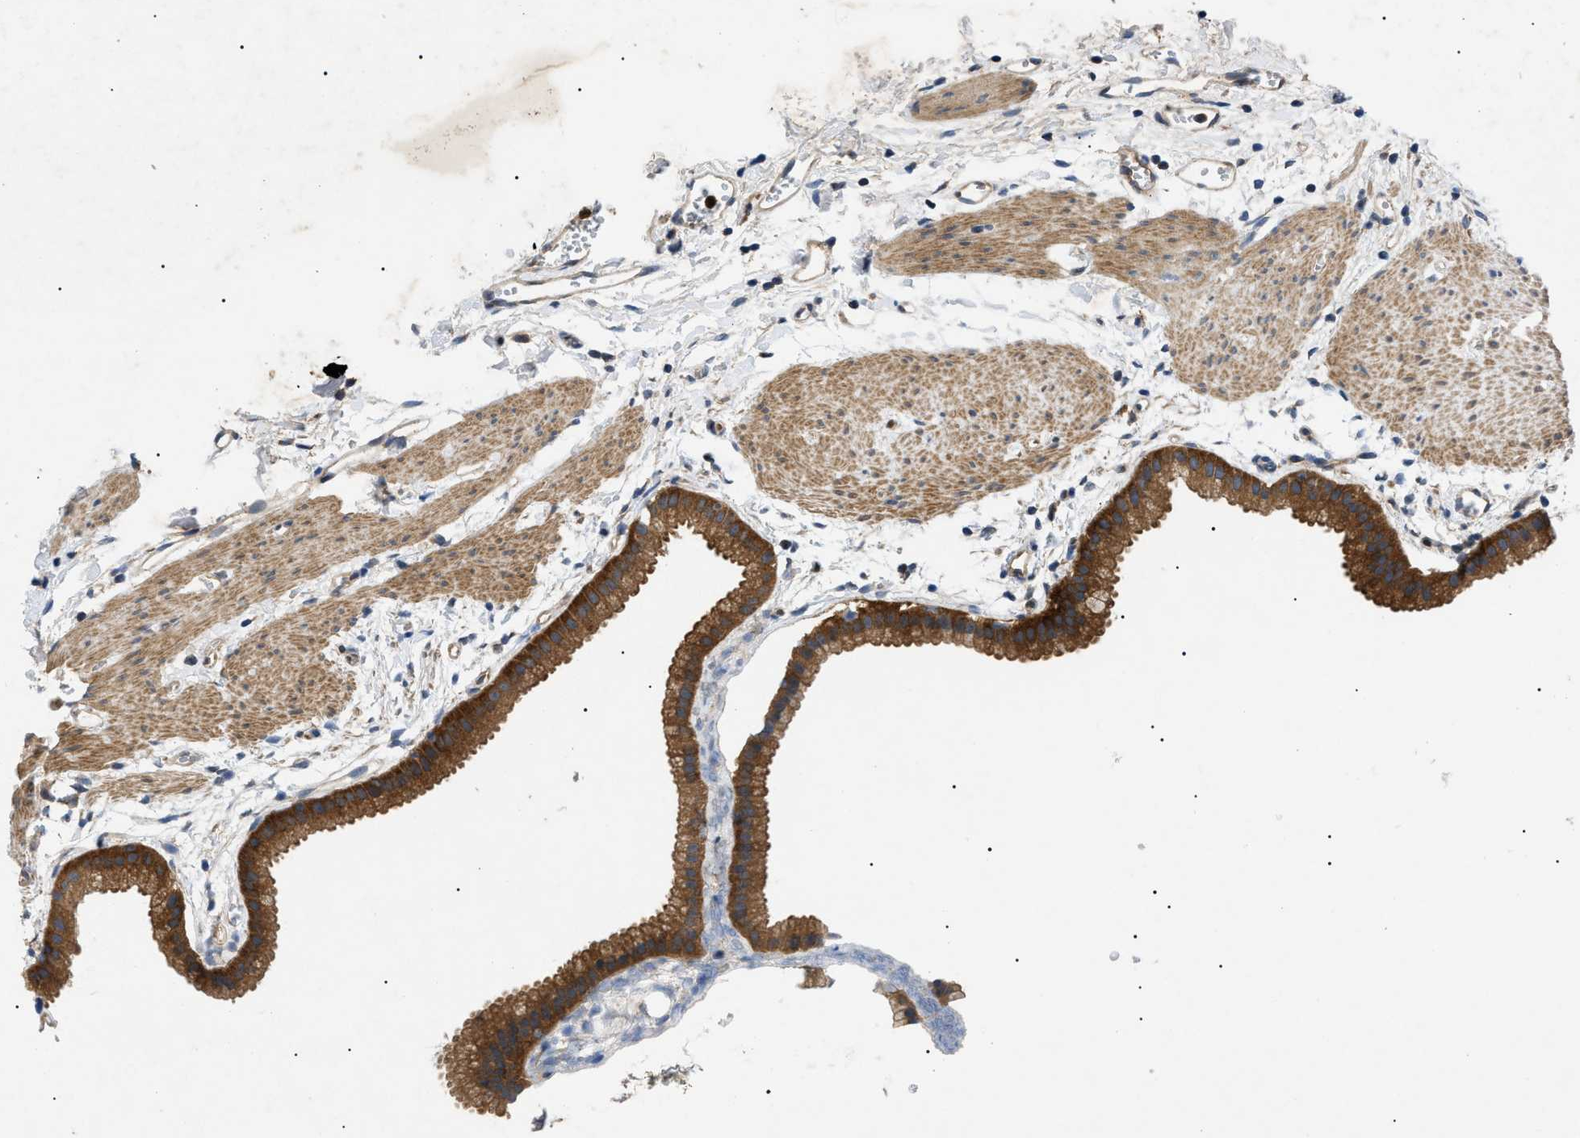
{"staining": {"intensity": "strong", "quantity": ">75%", "location": "cytoplasmic/membranous"}, "tissue": "gallbladder", "cell_type": "Glandular cells", "image_type": "normal", "snomed": [{"axis": "morphology", "description": "Normal tissue, NOS"}, {"axis": "topography", "description": "Gallbladder"}], "caption": "Immunohistochemical staining of normal gallbladder displays strong cytoplasmic/membranous protein expression in approximately >75% of glandular cells.", "gene": "RIPK1", "patient": {"sex": "female", "age": 64}}